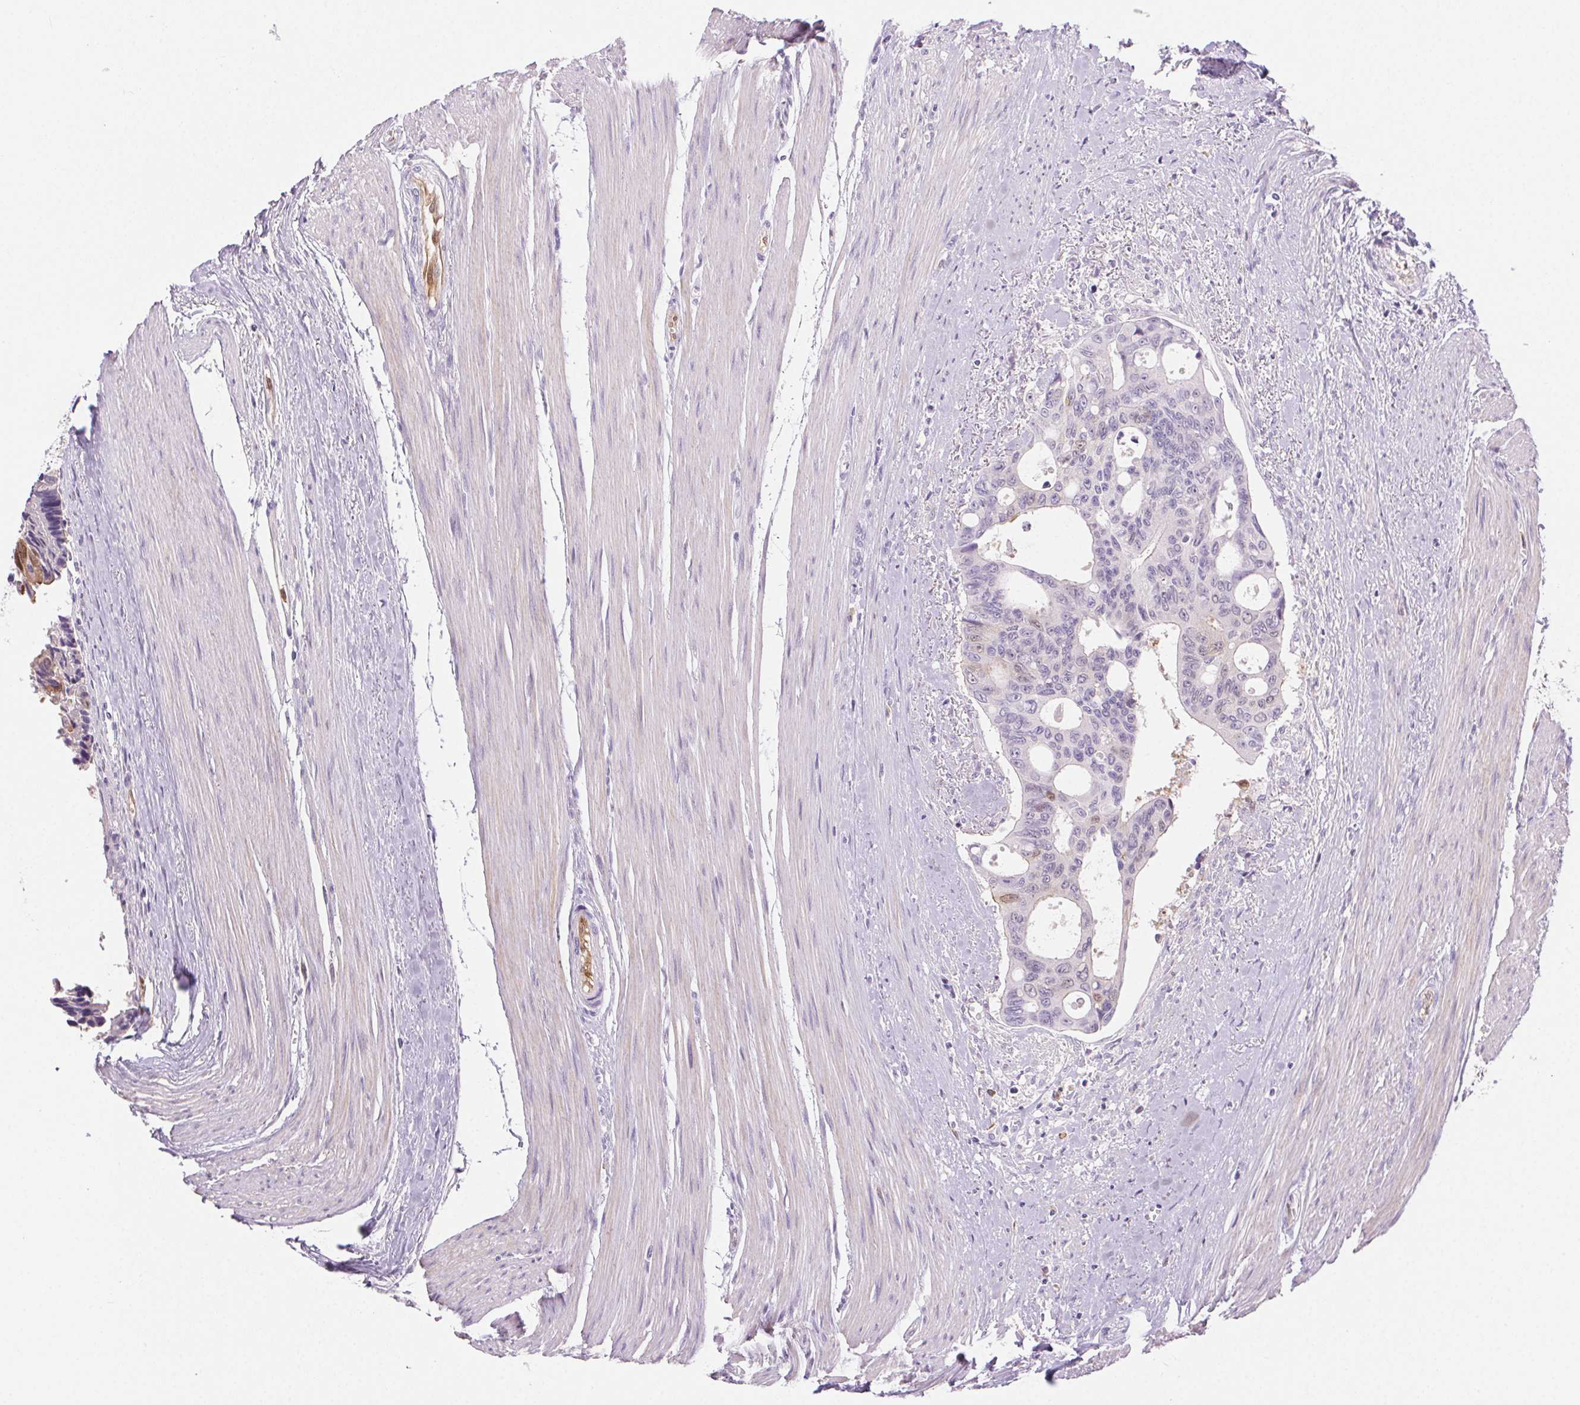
{"staining": {"intensity": "moderate", "quantity": "<25%", "location": "nuclear"}, "tissue": "colorectal cancer", "cell_type": "Tumor cells", "image_type": "cancer", "snomed": [{"axis": "morphology", "description": "Adenocarcinoma, NOS"}, {"axis": "topography", "description": "Rectum"}], "caption": "This is a micrograph of immunohistochemistry (IHC) staining of colorectal cancer, which shows moderate positivity in the nuclear of tumor cells.", "gene": "TMEM45A", "patient": {"sex": "male", "age": 76}}